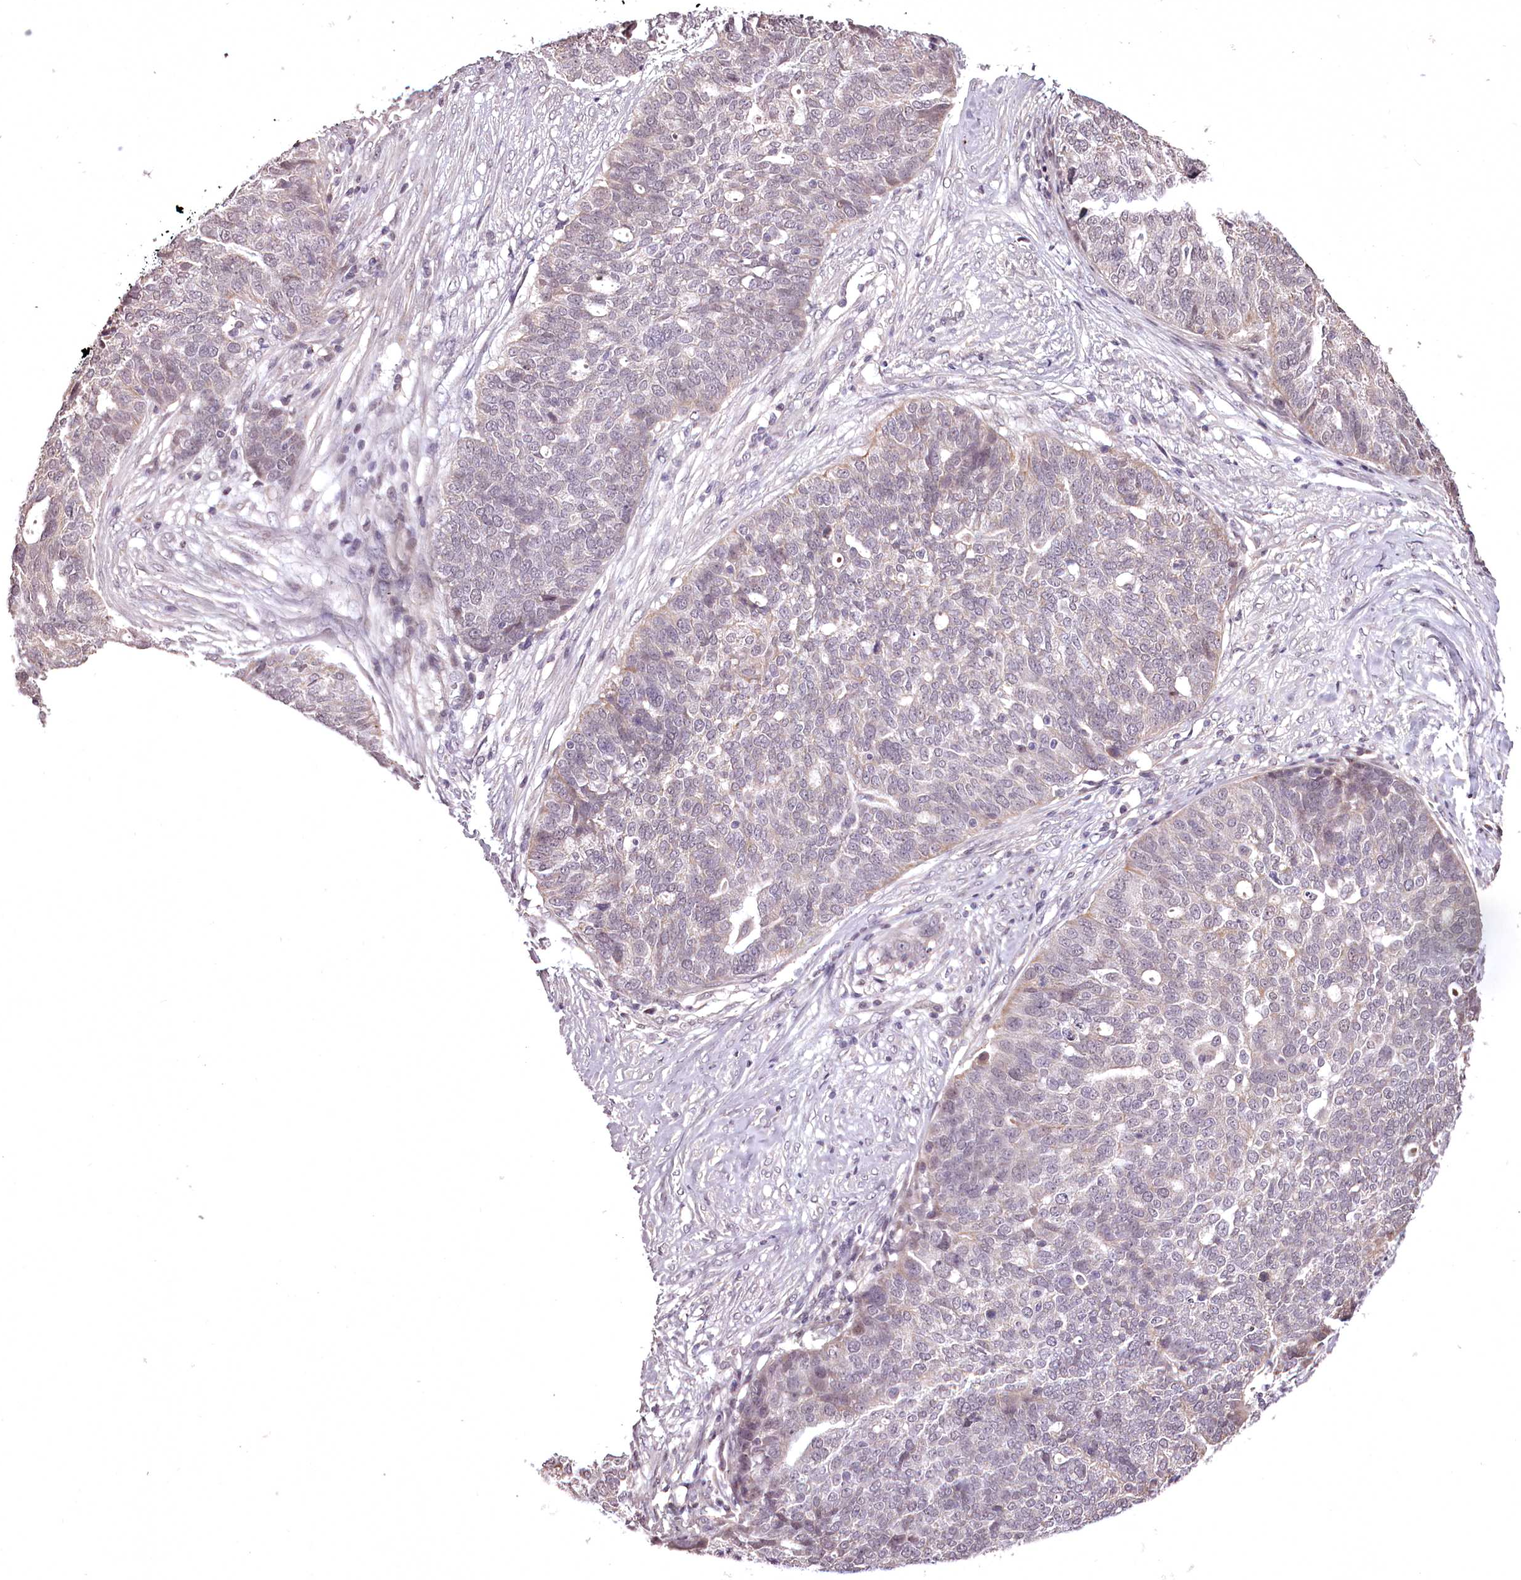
{"staining": {"intensity": "weak", "quantity": "<25%", "location": "nuclear"}, "tissue": "ovarian cancer", "cell_type": "Tumor cells", "image_type": "cancer", "snomed": [{"axis": "morphology", "description": "Cystadenocarcinoma, serous, NOS"}, {"axis": "topography", "description": "Ovary"}], "caption": "Immunohistochemistry photomicrograph of human ovarian cancer stained for a protein (brown), which shows no positivity in tumor cells. (Brightfield microscopy of DAB immunohistochemistry (IHC) at high magnification).", "gene": "ADRA1D", "patient": {"sex": "female", "age": 59}}